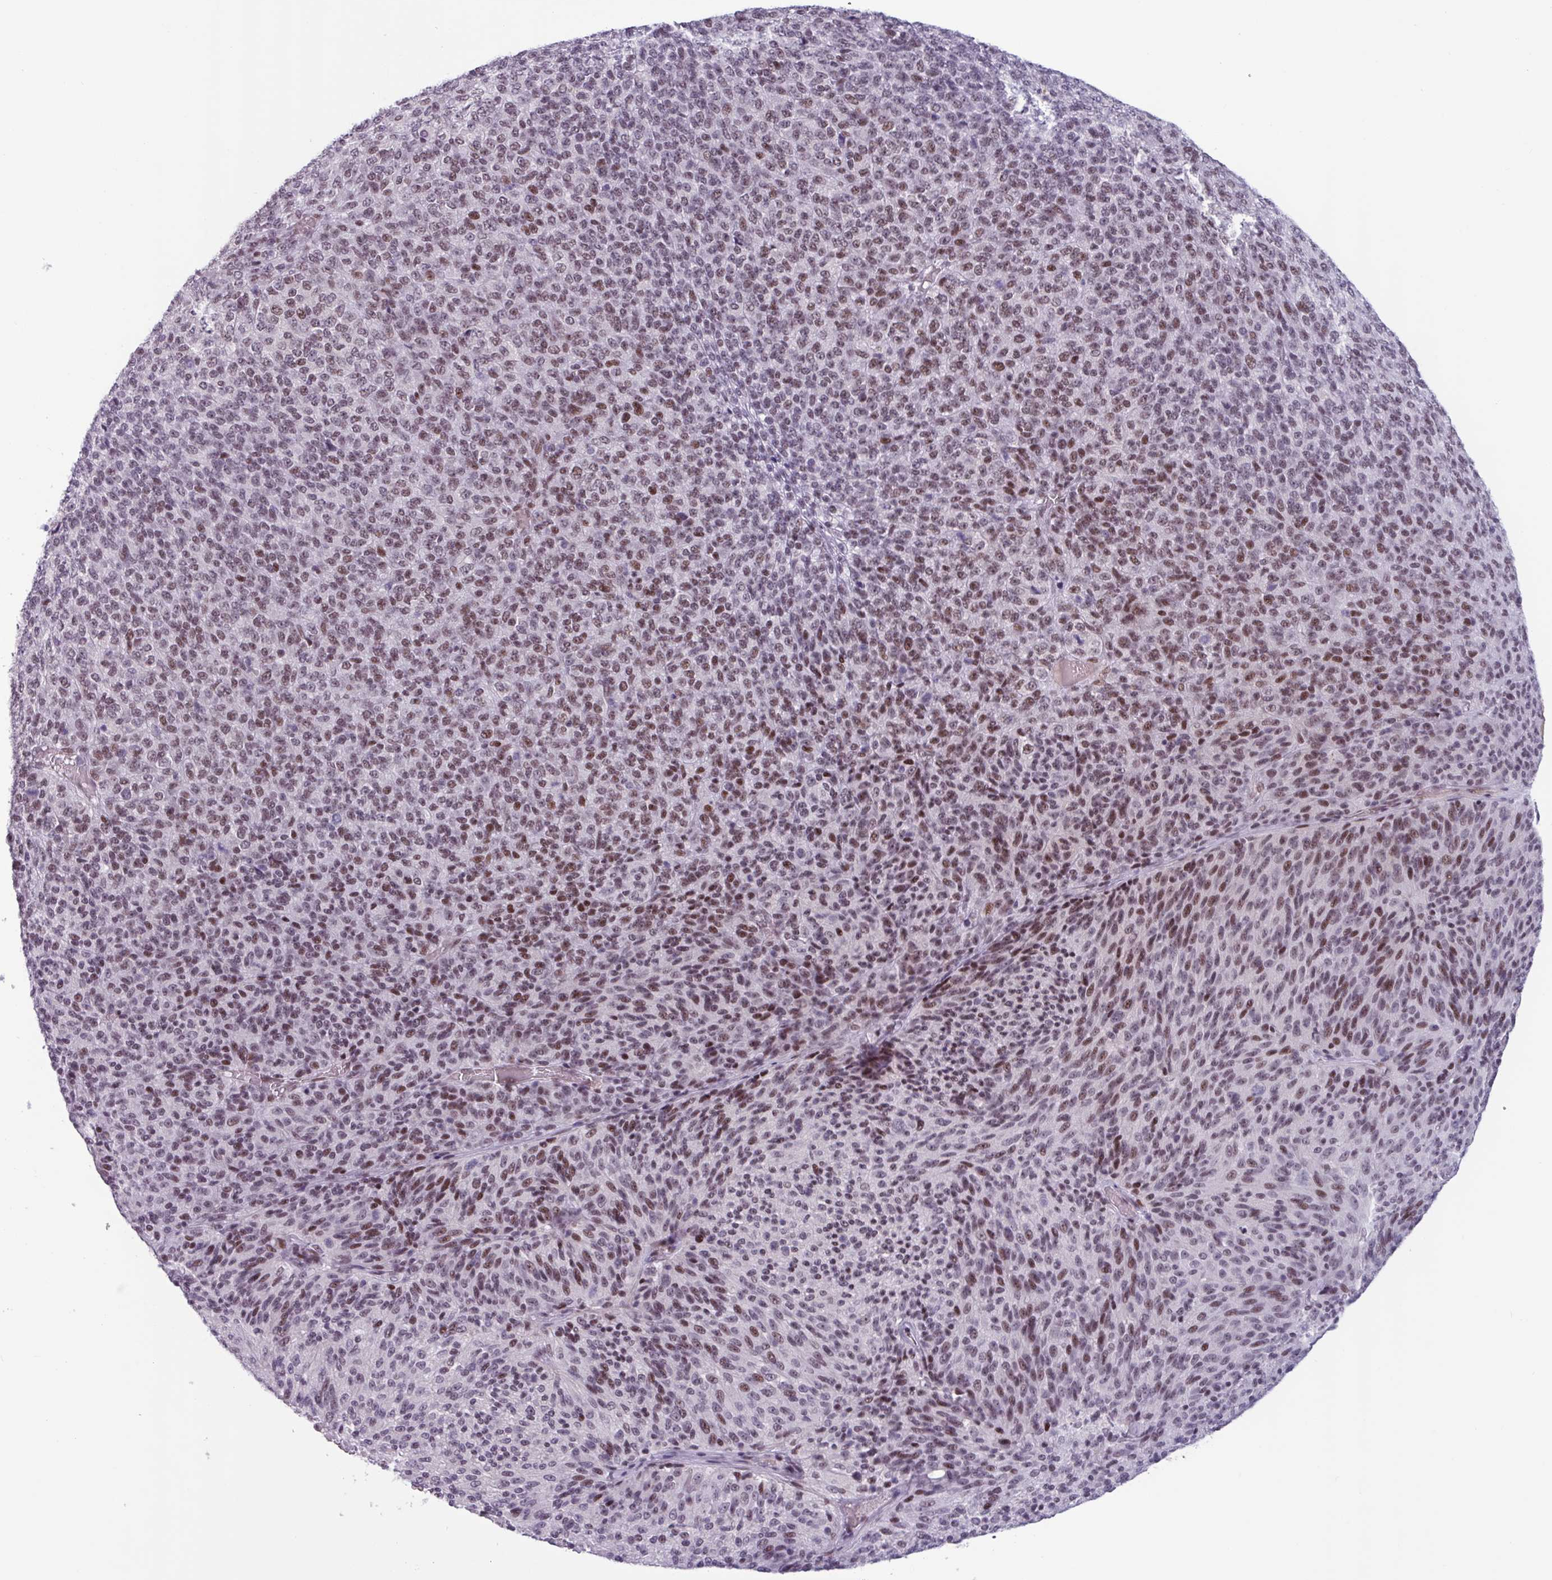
{"staining": {"intensity": "moderate", "quantity": ">75%", "location": "nuclear"}, "tissue": "melanoma", "cell_type": "Tumor cells", "image_type": "cancer", "snomed": [{"axis": "morphology", "description": "Malignant melanoma, Metastatic site"}, {"axis": "topography", "description": "Brain"}], "caption": "Malignant melanoma (metastatic site) stained for a protein exhibits moderate nuclear positivity in tumor cells.", "gene": "ZNF575", "patient": {"sex": "female", "age": 56}}